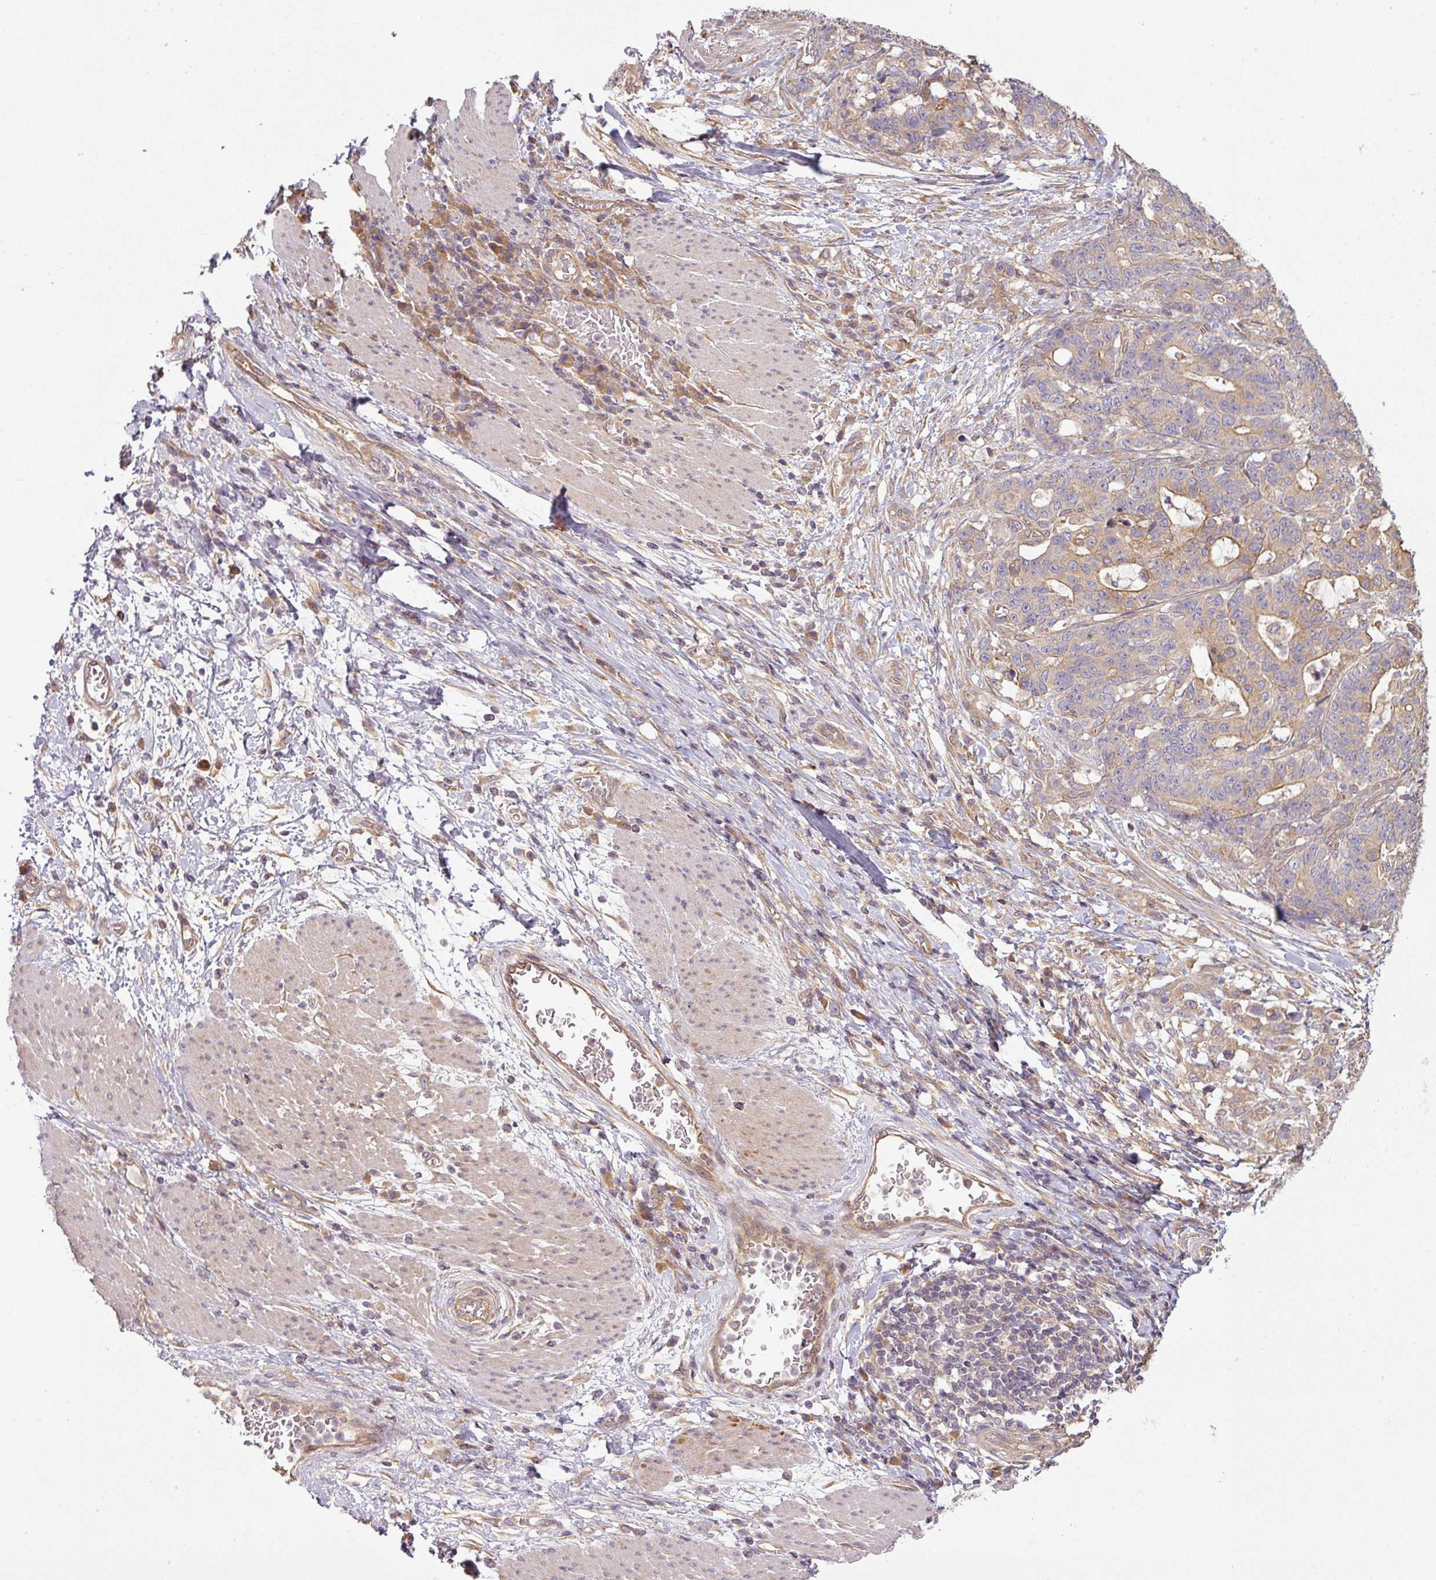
{"staining": {"intensity": "moderate", "quantity": "<25%", "location": "cytoplasmic/membranous"}, "tissue": "stomach cancer", "cell_type": "Tumor cells", "image_type": "cancer", "snomed": [{"axis": "morphology", "description": "Normal tissue, NOS"}, {"axis": "morphology", "description": "Adenocarcinoma, NOS"}, {"axis": "topography", "description": "Stomach"}], "caption": "DAB immunohistochemical staining of stomach cancer (adenocarcinoma) displays moderate cytoplasmic/membranous protein expression in about <25% of tumor cells. Immunohistochemistry stains the protein in brown and the nuclei are stained blue.", "gene": "RNF31", "patient": {"sex": "female", "age": 64}}